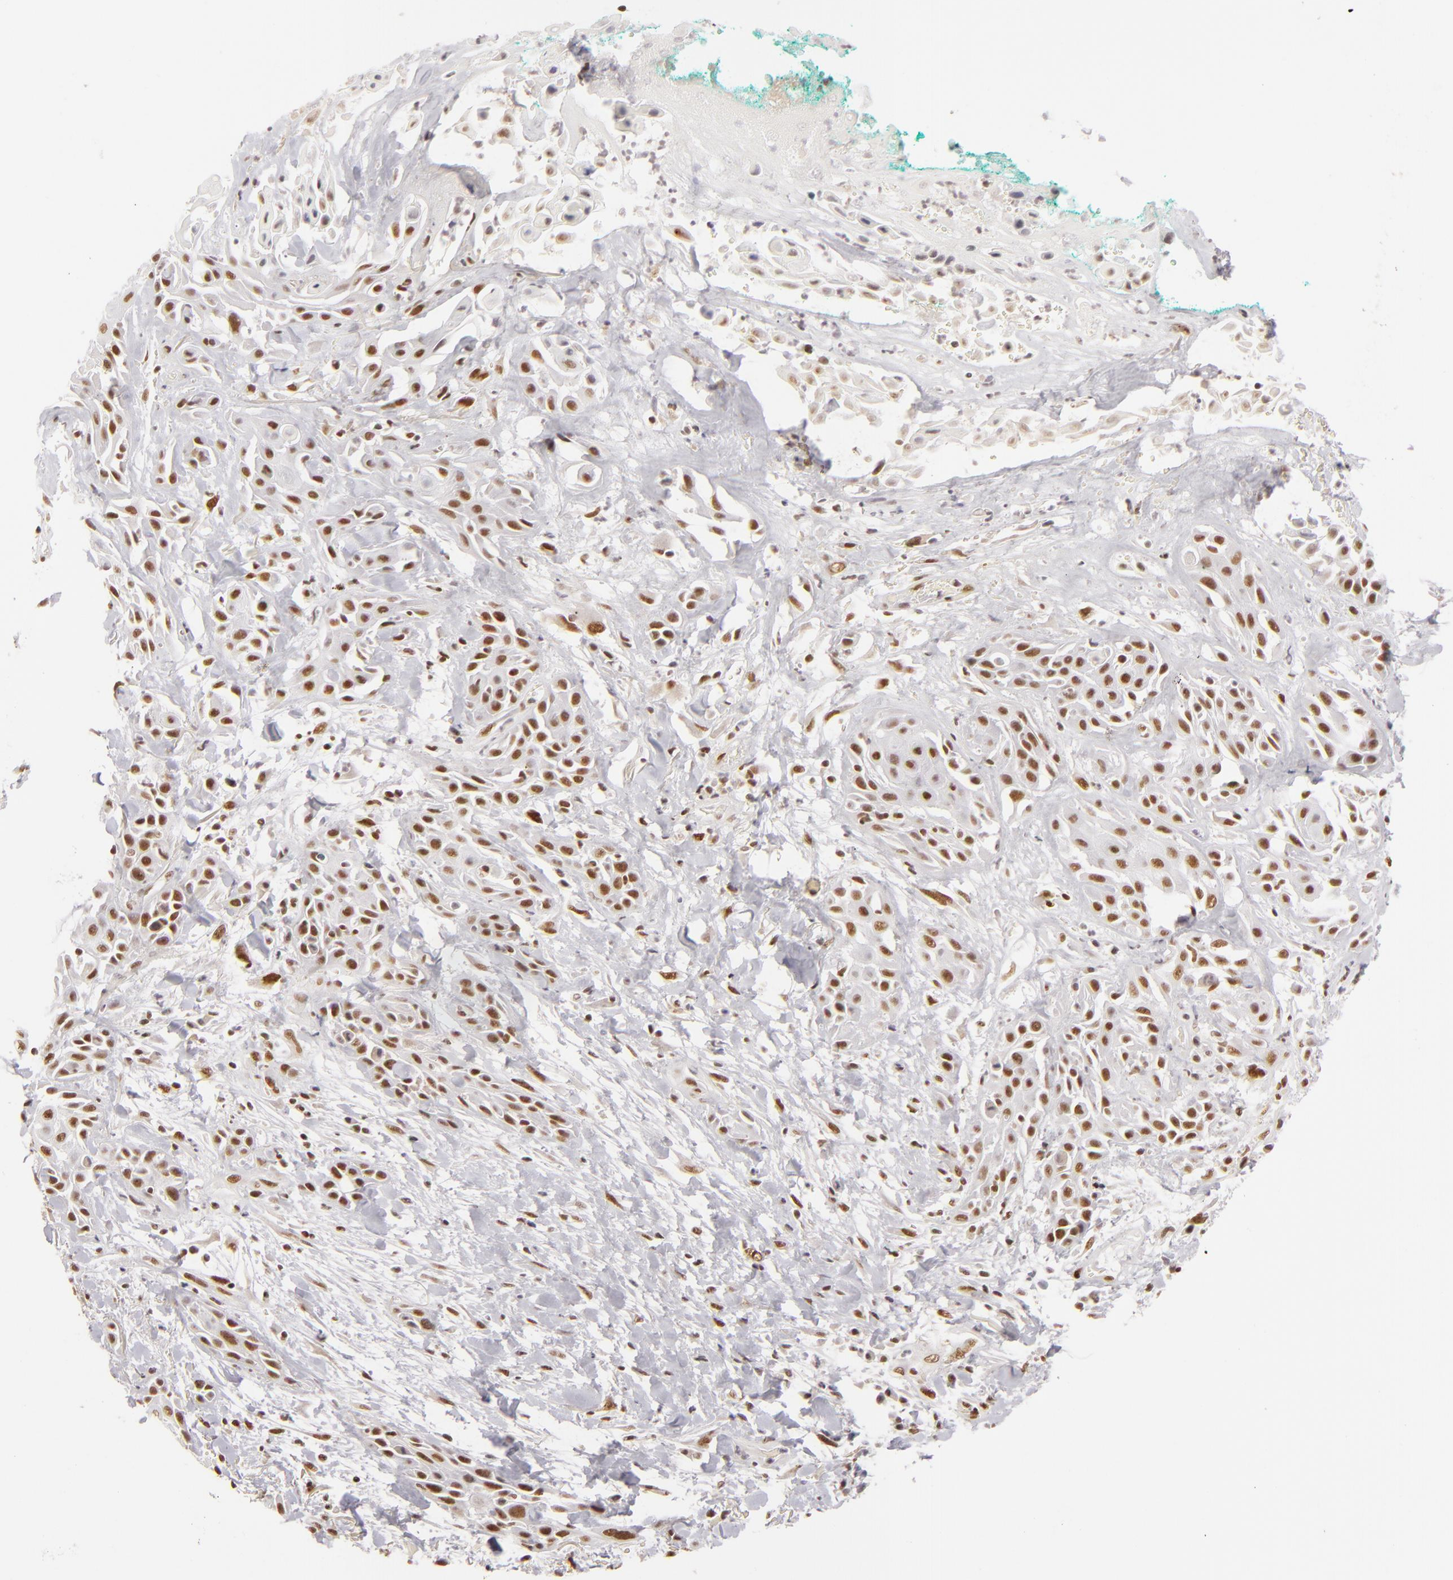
{"staining": {"intensity": "strong", "quantity": ">75%", "location": "nuclear"}, "tissue": "skin cancer", "cell_type": "Tumor cells", "image_type": "cancer", "snomed": [{"axis": "morphology", "description": "Squamous cell carcinoma, NOS"}, {"axis": "topography", "description": "Skin"}, {"axis": "topography", "description": "Anal"}], "caption": "DAB immunohistochemical staining of skin squamous cell carcinoma demonstrates strong nuclear protein positivity in about >75% of tumor cells.", "gene": "DAXX", "patient": {"sex": "male", "age": 64}}